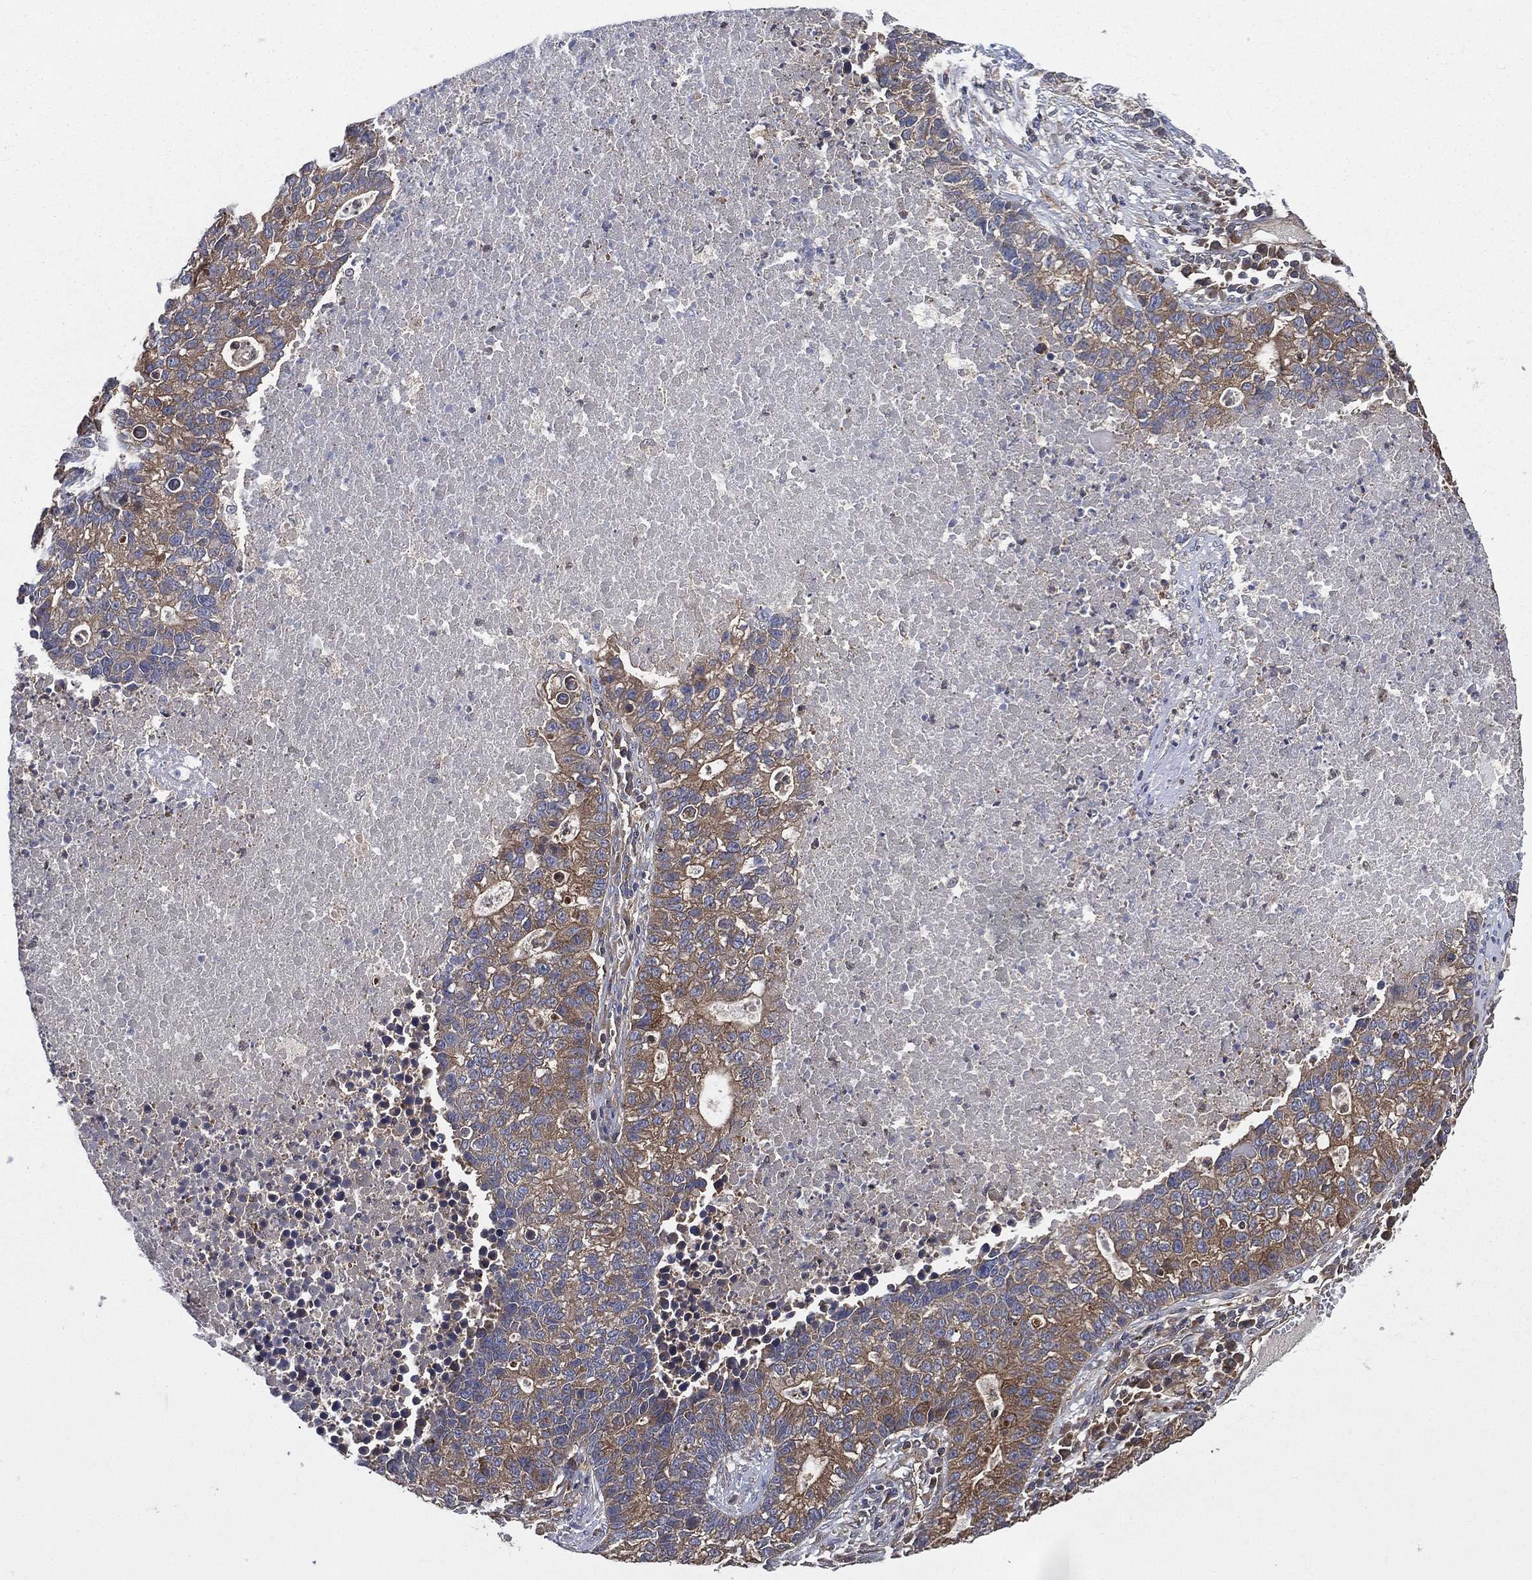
{"staining": {"intensity": "moderate", "quantity": "25%-75%", "location": "cytoplasmic/membranous"}, "tissue": "lung cancer", "cell_type": "Tumor cells", "image_type": "cancer", "snomed": [{"axis": "morphology", "description": "Adenocarcinoma, NOS"}, {"axis": "topography", "description": "Lung"}], "caption": "Immunohistochemical staining of lung cancer (adenocarcinoma) reveals medium levels of moderate cytoplasmic/membranous protein expression in approximately 25%-75% of tumor cells.", "gene": "SMPD3", "patient": {"sex": "male", "age": 57}}